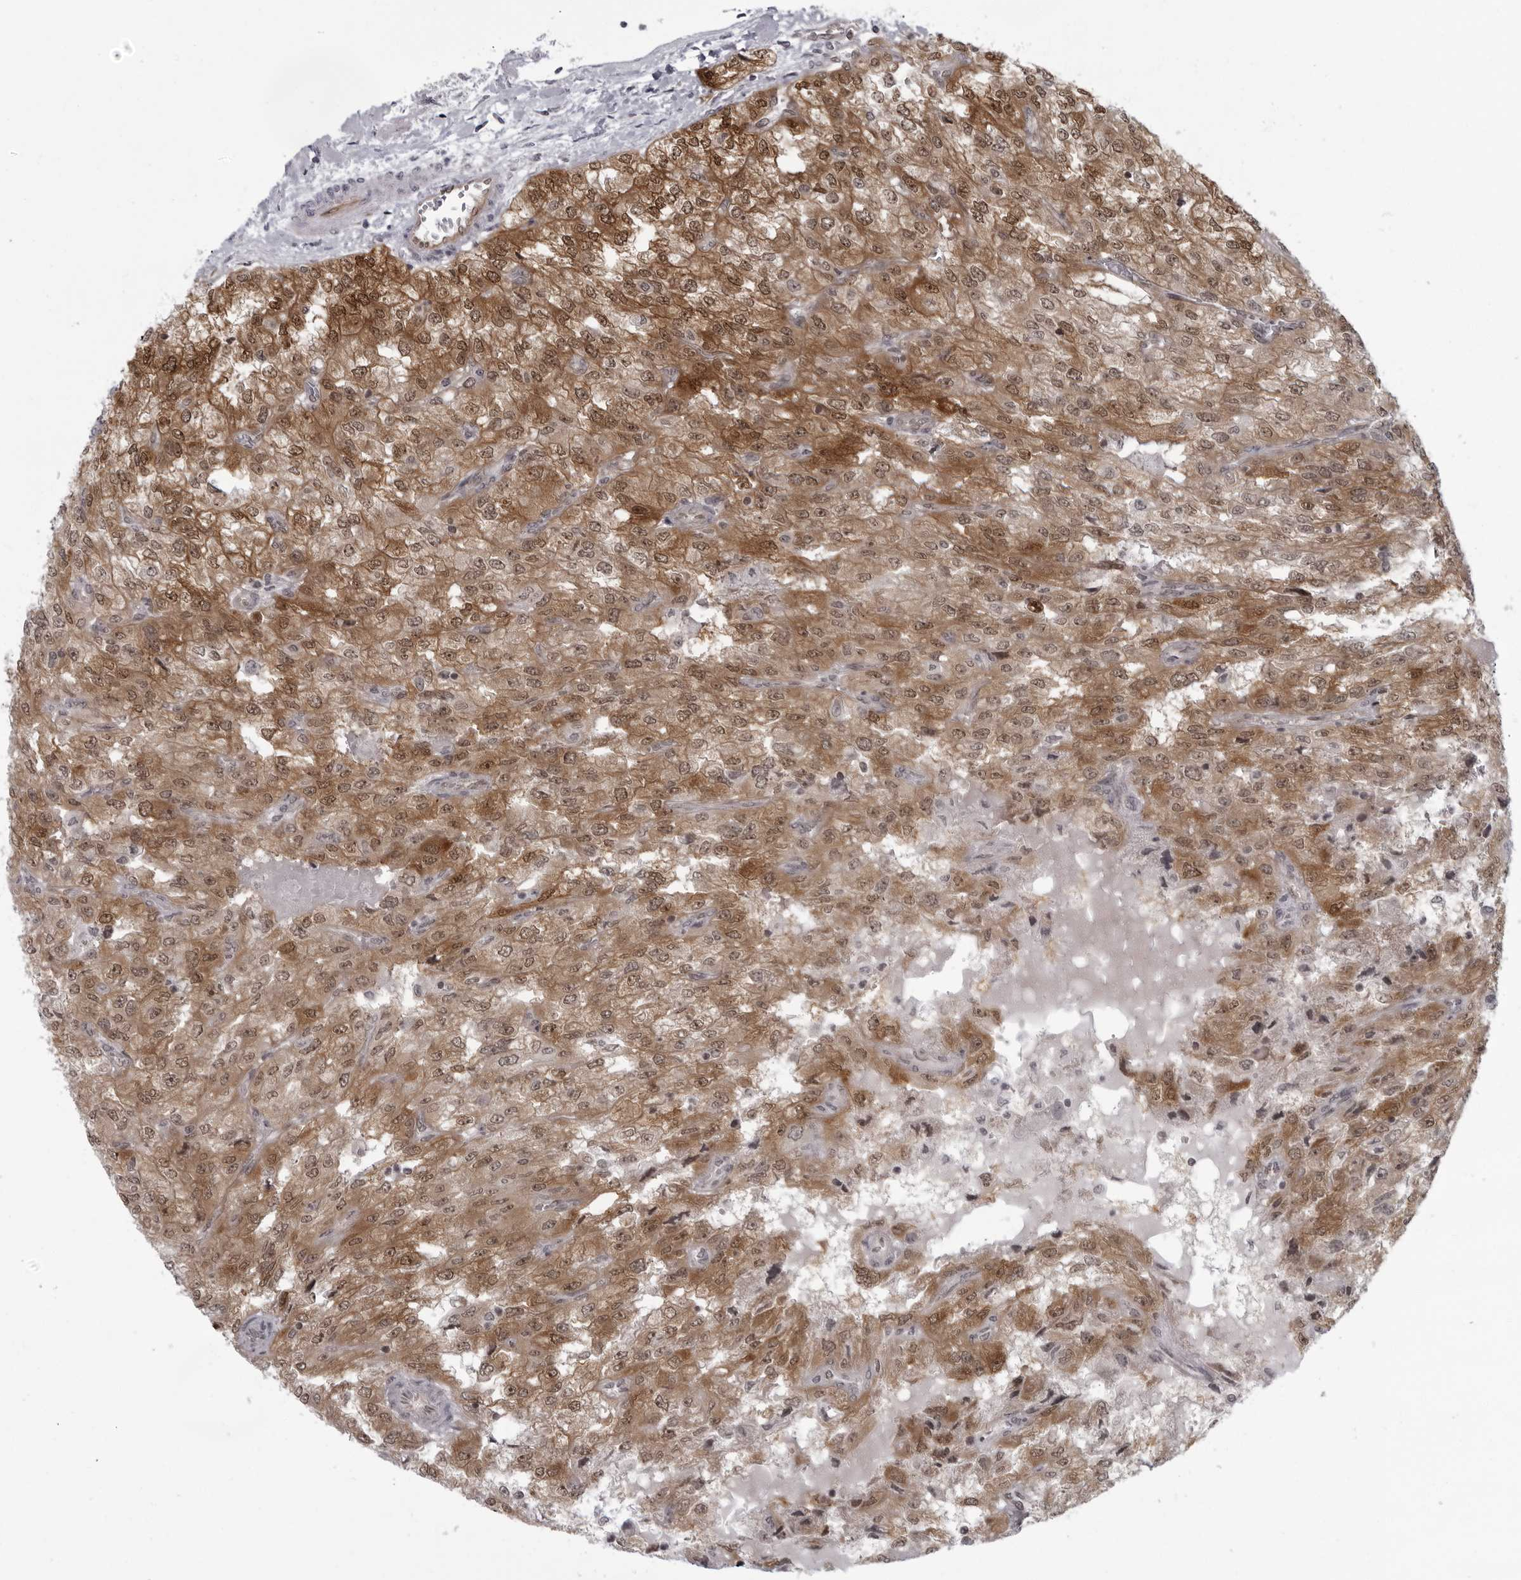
{"staining": {"intensity": "moderate", "quantity": ">75%", "location": "cytoplasmic/membranous,nuclear"}, "tissue": "renal cancer", "cell_type": "Tumor cells", "image_type": "cancer", "snomed": [{"axis": "morphology", "description": "Adenocarcinoma, NOS"}, {"axis": "topography", "description": "Kidney"}], "caption": "This is an image of immunohistochemistry (IHC) staining of adenocarcinoma (renal), which shows moderate staining in the cytoplasmic/membranous and nuclear of tumor cells.", "gene": "MAPK12", "patient": {"sex": "female", "age": 54}}